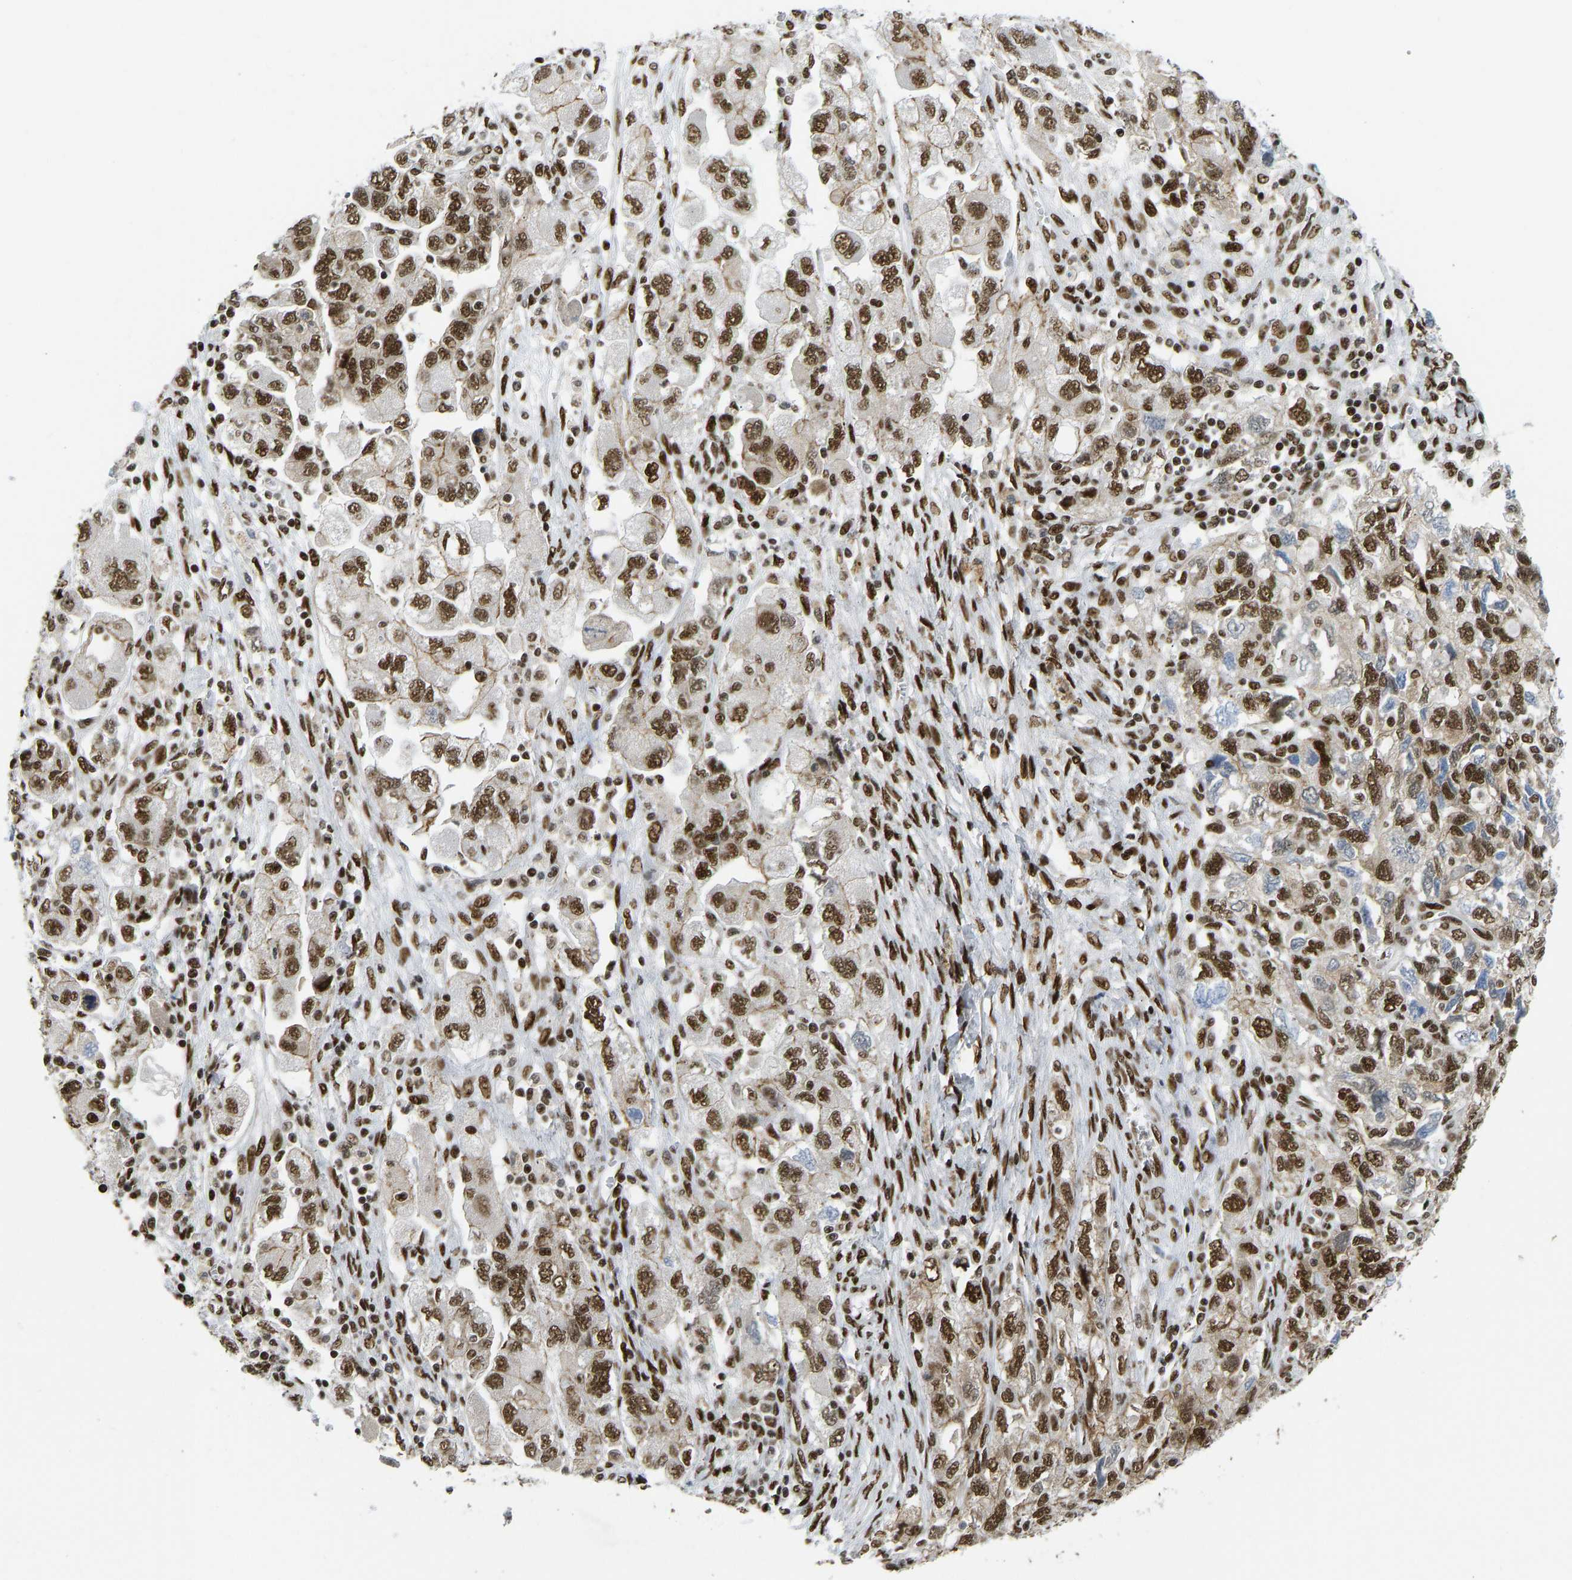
{"staining": {"intensity": "strong", "quantity": ">75%", "location": "nuclear"}, "tissue": "ovarian cancer", "cell_type": "Tumor cells", "image_type": "cancer", "snomed": [{"axis": "morphology", "description": "Carcinoma, NOS"}, {"axis": "morphology", "description": "Cystadenocarcinoma, serous, NOS"}, {"axis": "topography", "description": "Ovary"}], "caption": "This histopathology image displays immunohistochemistry staining of human ovarian cancer, with high strong nuclear expression in about >75% of tumor cells.", "gene": "FOXK1", "patient": {"sex": "female", "age": 69}}